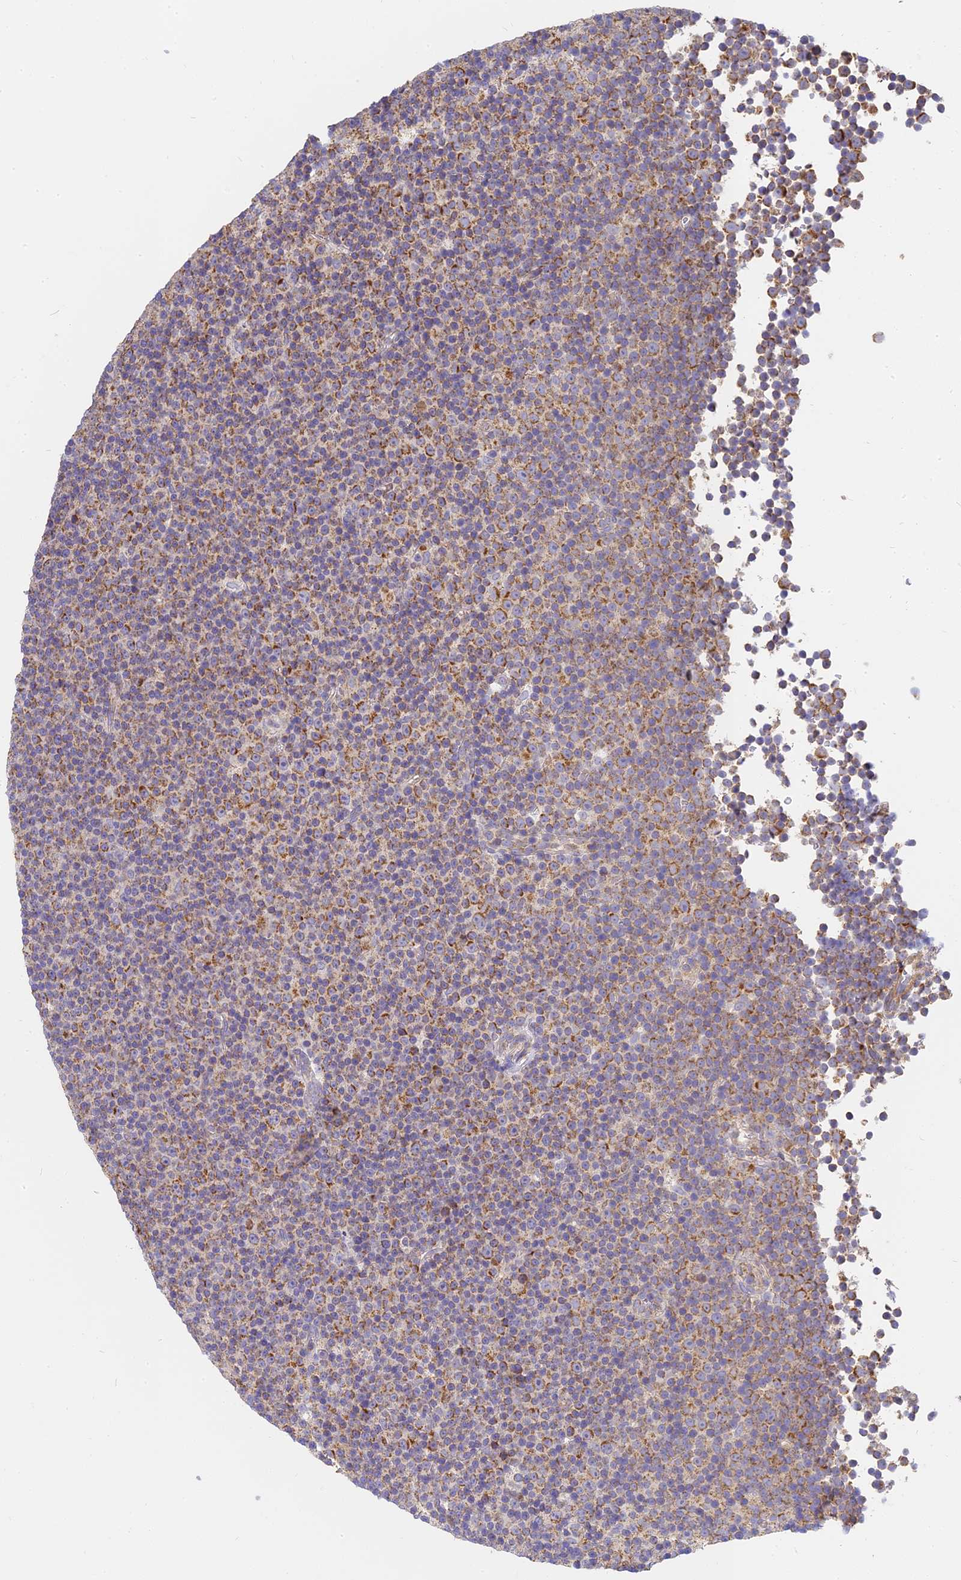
{"staining": {"intensity": "moderate", "quantity": ">75%", "location": "cytoplasmic/membranous"}, "tissue": "lymphoma", "cell_type": "Tumor cells", "image_type": "cancer", "snomed": [{"axis": "morphology", "description": "Malignant lymphoma, non-Hodgkin's type, Low grade"}, {"axis": "topography", "description": "Lymph node"}], "caption": "Low-grade malignant lymphoma, non-Hodgkin's type stained for a protein demonstrates moderate cytoplasmic/membranous positivity in tumor cells.", "gene": "MRPL15", "patient": {"sex": "female", "age": 67}}